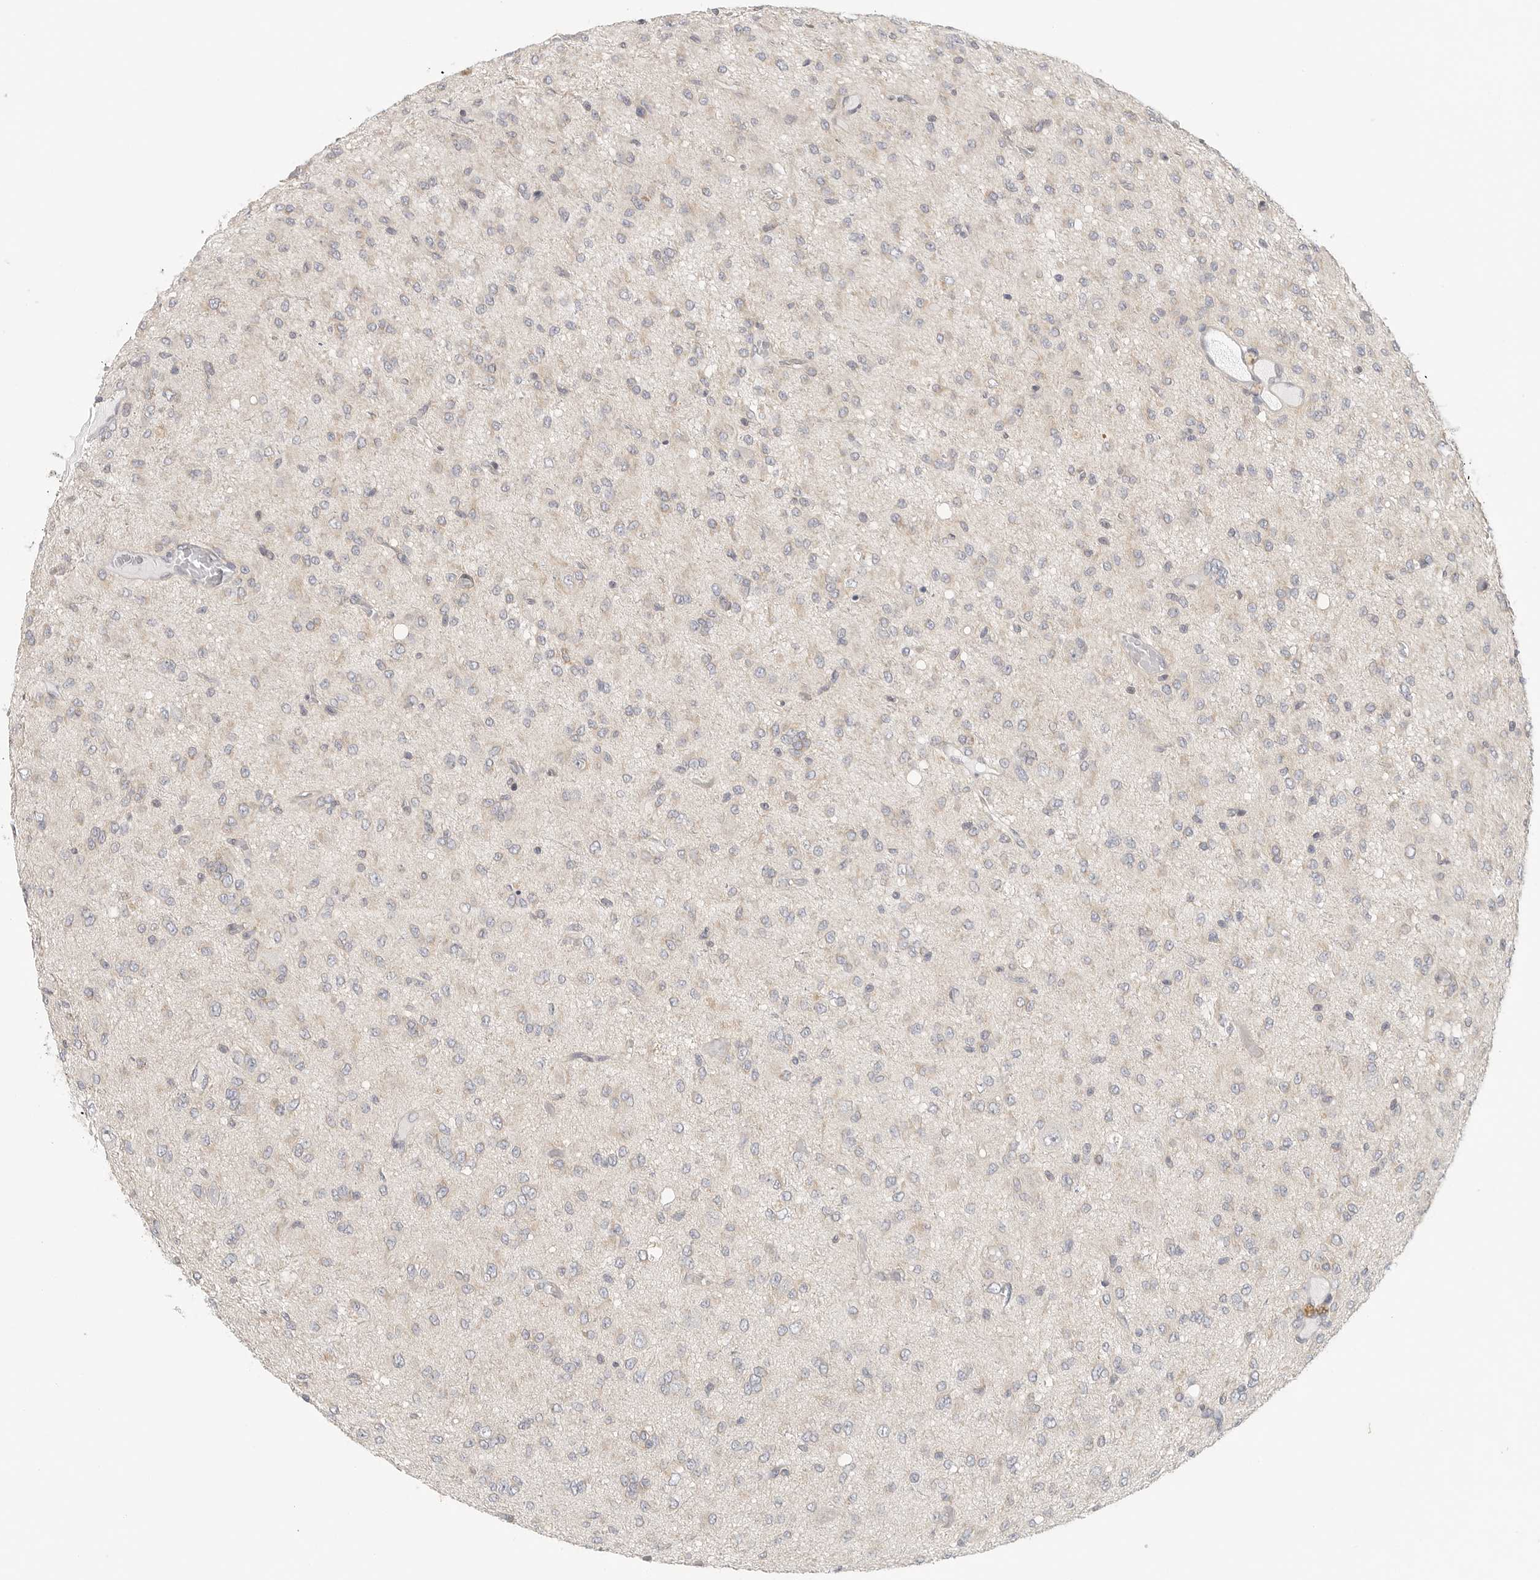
{"staining": {"intensity": "weak", "quantity": "<25%", "location": "cytoplasmic/membranous"}, "tissue": "glioma", "cell_type": "Tumor cells", "image_type": "cancer", "snomed": [{"axis": "morphology", "description": "Glioma, malignant, High grade"}, {"axis": "topography", "description": "Brain"}], "caption": "Protein analysis of glioma shows no significant expression in tumor cells.", "gene": "HDAC6", "patient": {"sex": "female", "age": 59}}